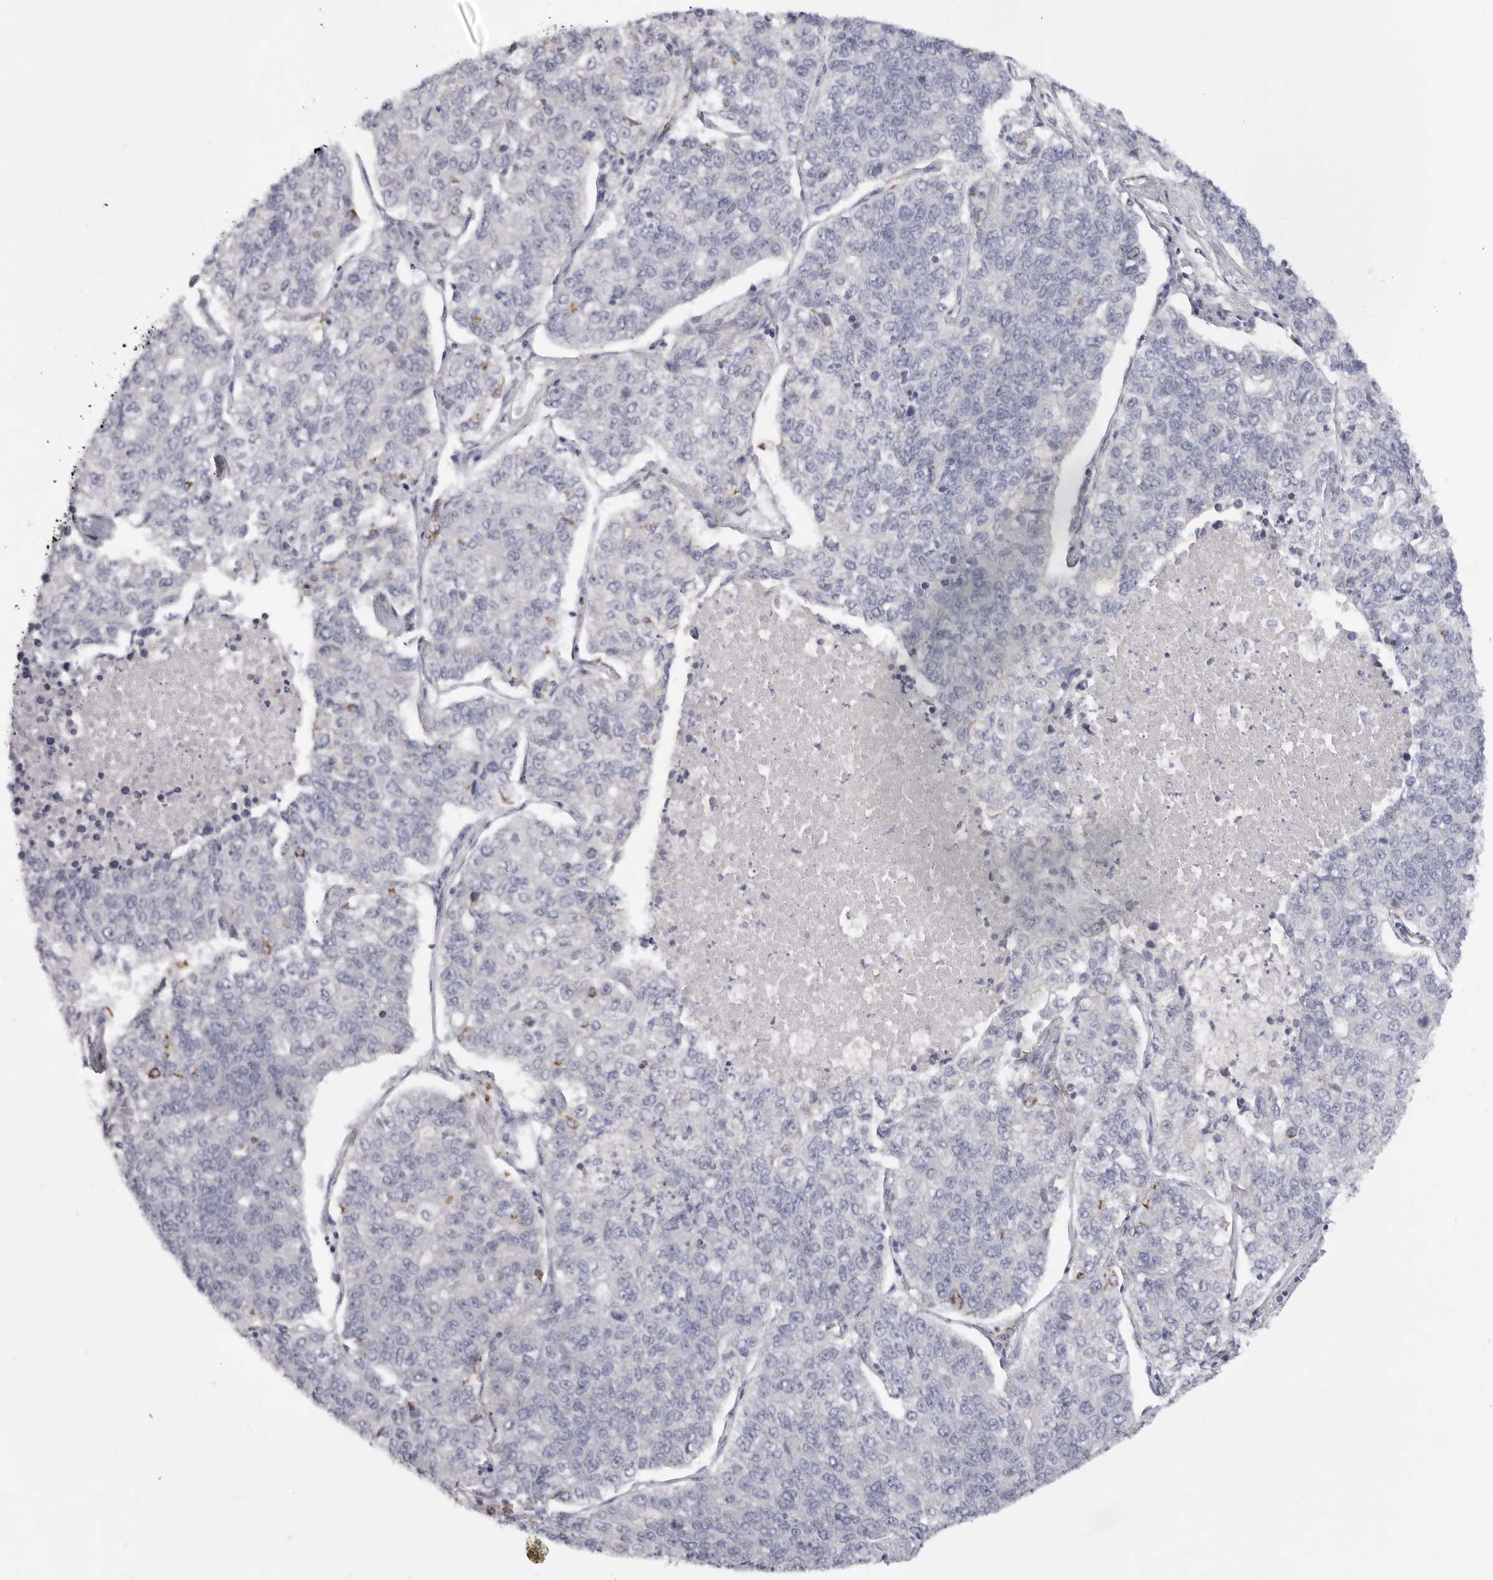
{"staining": {"intensity": "negative", "quantity": "none", "location": "none"}, "tissue": "lung cancer", "cell_type": "Tumor cells", "image_type": "cancer", "snomed": [{"axis": "morphology", "description": "Adenocarcinoma, NOS"}, {"axis": "topography", "description": "Lung"}], "caption": "Human adenocarcinoma (lung) stained for a protein using immunohistochemistry (IHC) exhibits no expression in tumor cells.", "gene": "ELP3", "patient": {"sex": "male", "age": 49}}